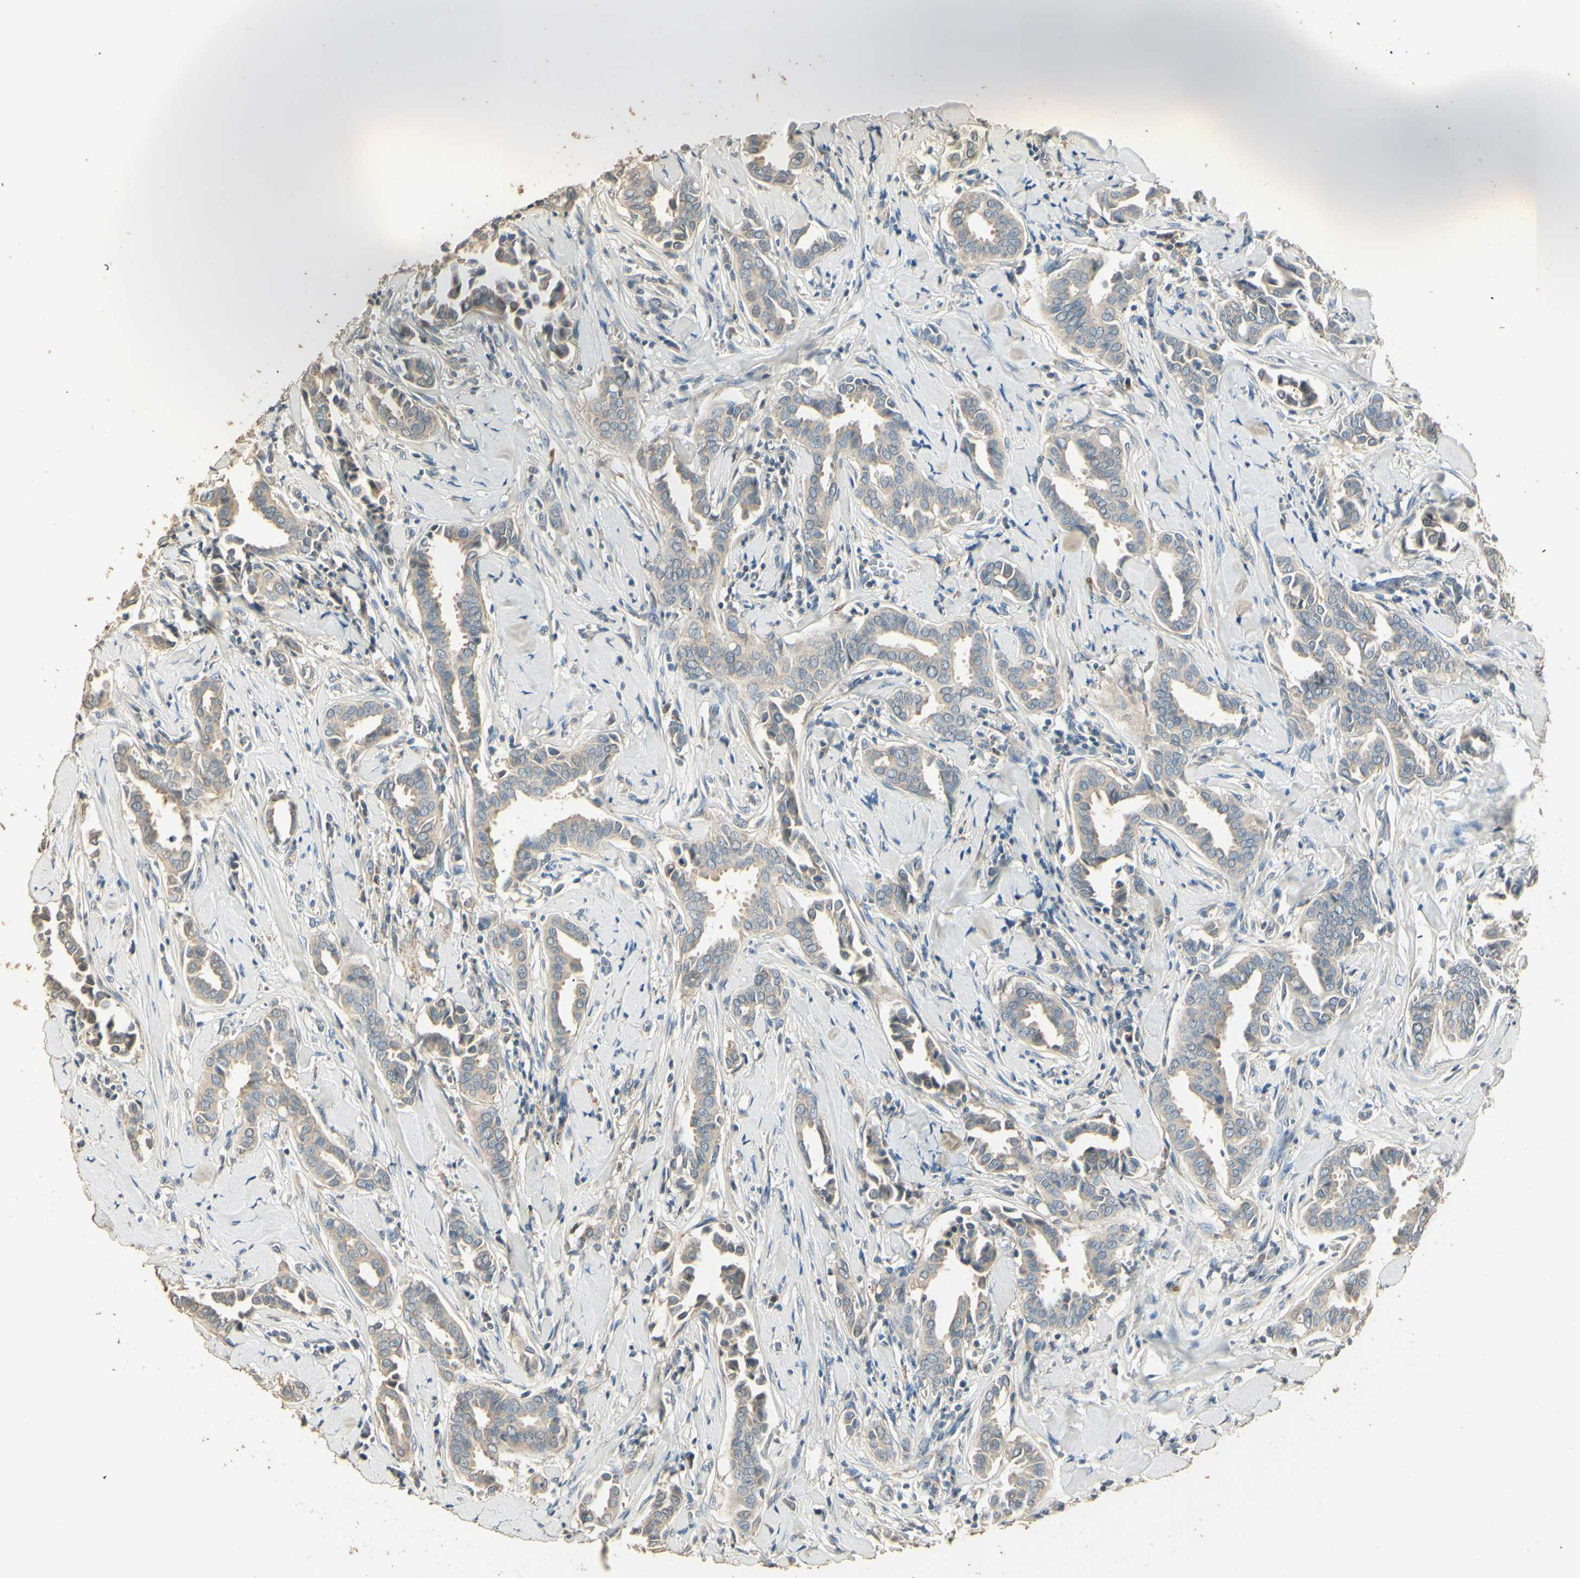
{"staining": {"intensity": "negative", "quantity": "none", "location": "none"}, "tissue": "head and neck cancer", "cell_type": "Tumor cells", "image_type": "cancer", "snomed": [{"axis": "morphology", "description": "Adenocarcinoma, NOS"}, {"axis": "topography", "description": "Salivary gland"}, {"axis": "topography", "description": "Head-Neck"}], "caption": "A micrograph of human head and neck cancer (adenocarcinoma) is negative for staining in tumor cells. (DAB IHC visualized using brightfield microscopy, high magnification).", "gene": "ARHGEF17", "patient": {"sex": "female", "age": 59}}